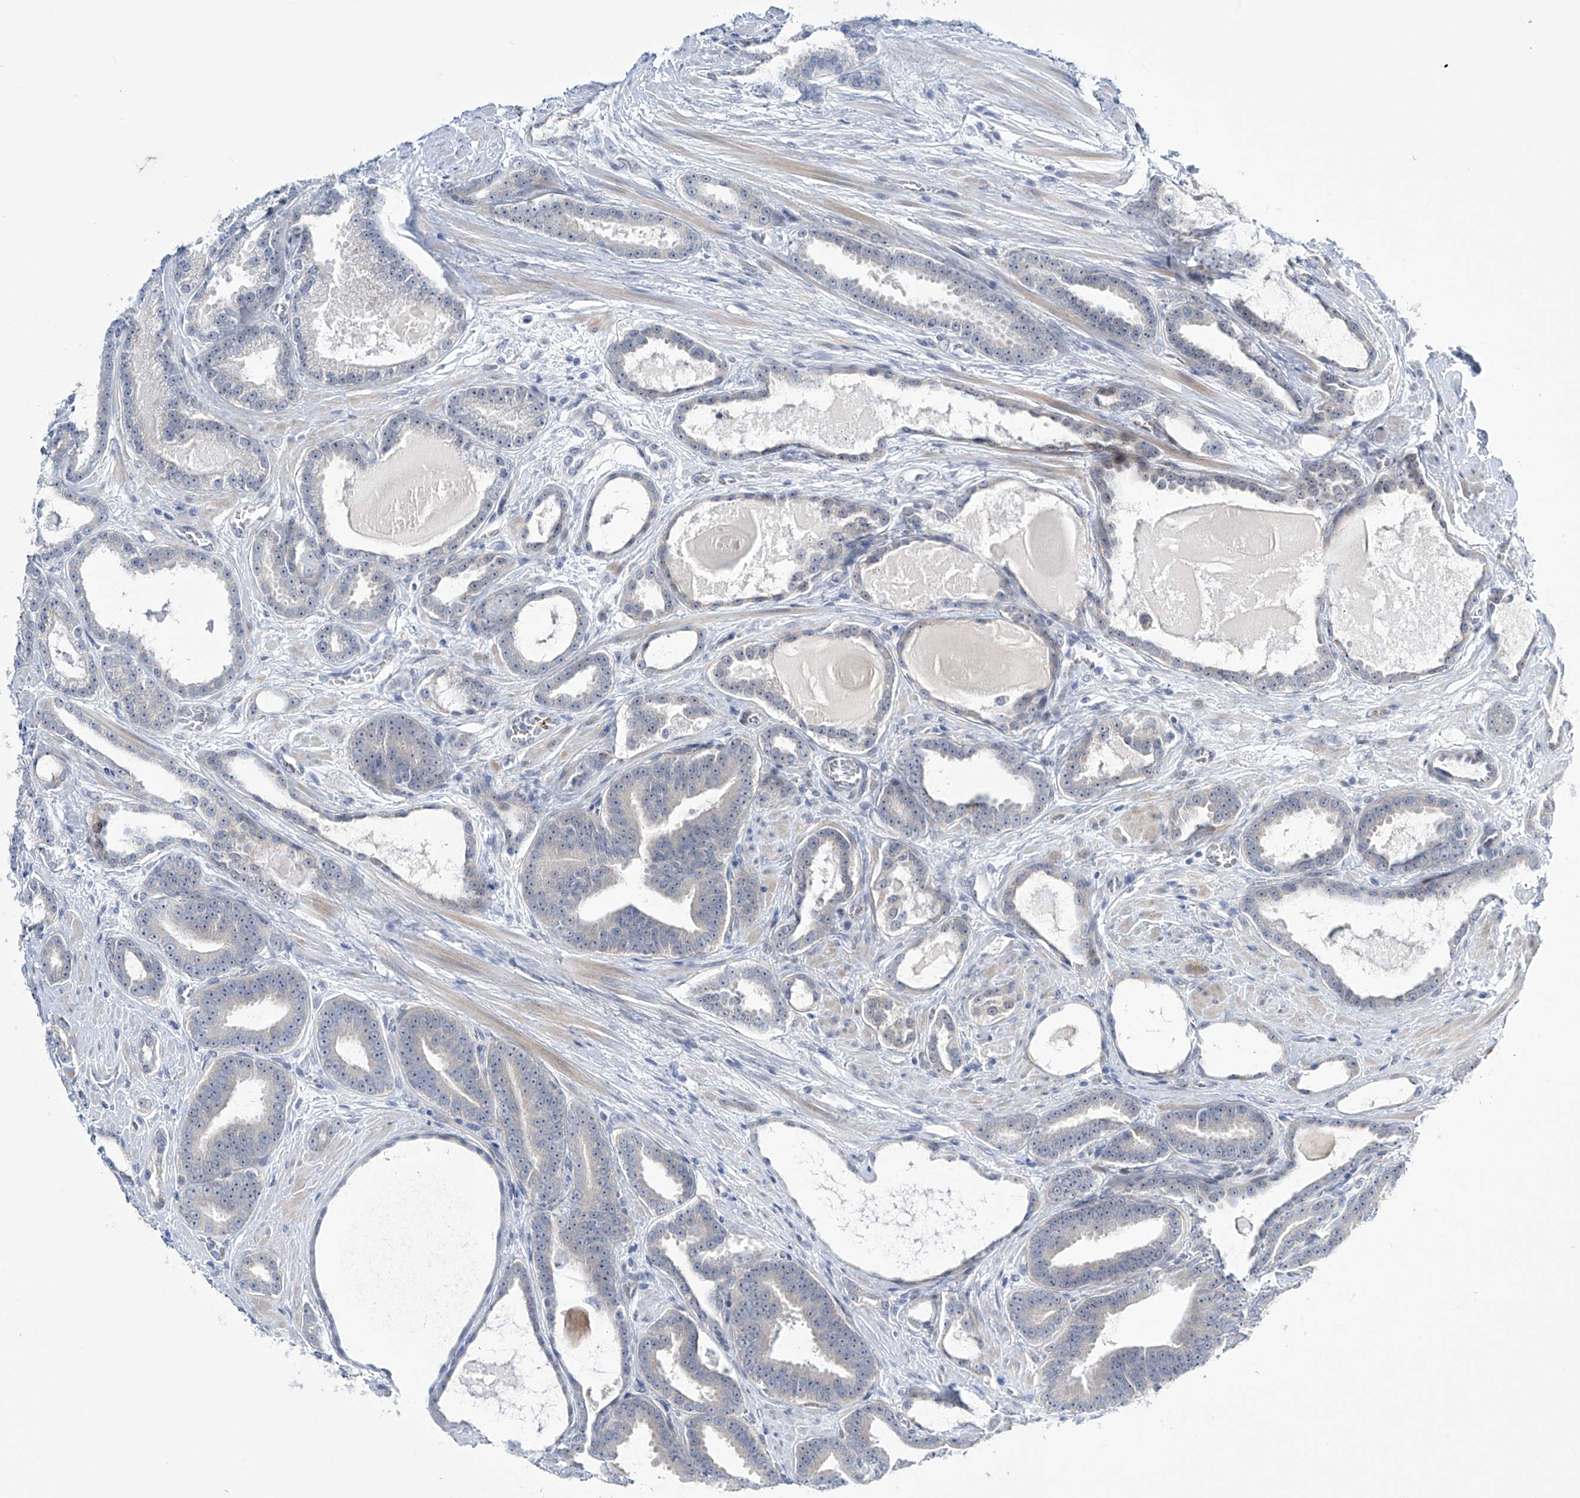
{"staining": {"intensity": "negative", "quantity": "none", "location": "none"}, "tissue": "prostate cancer", "cell_type": "Tumor cells", "image_type": "cancer", "snomed": [{"axis": "morphology", "description": "Adenocarcinoma, High grade"}, {"axis": "topography", "description": "Prostate"}], "caption": "High magnification brightfield microscopy of prostate cancer stained with DAB (brown) and counterstained with hematoxylin (blue): tumor cells show no significant staining. (Stains: DAB immunohistochemistry (IHC) with hematoxylin counter stain, Microscopy: brightfield microscopy at high magnification).", "gene": "TRIM60", "patient": {"sex": "male", "age": 60}}